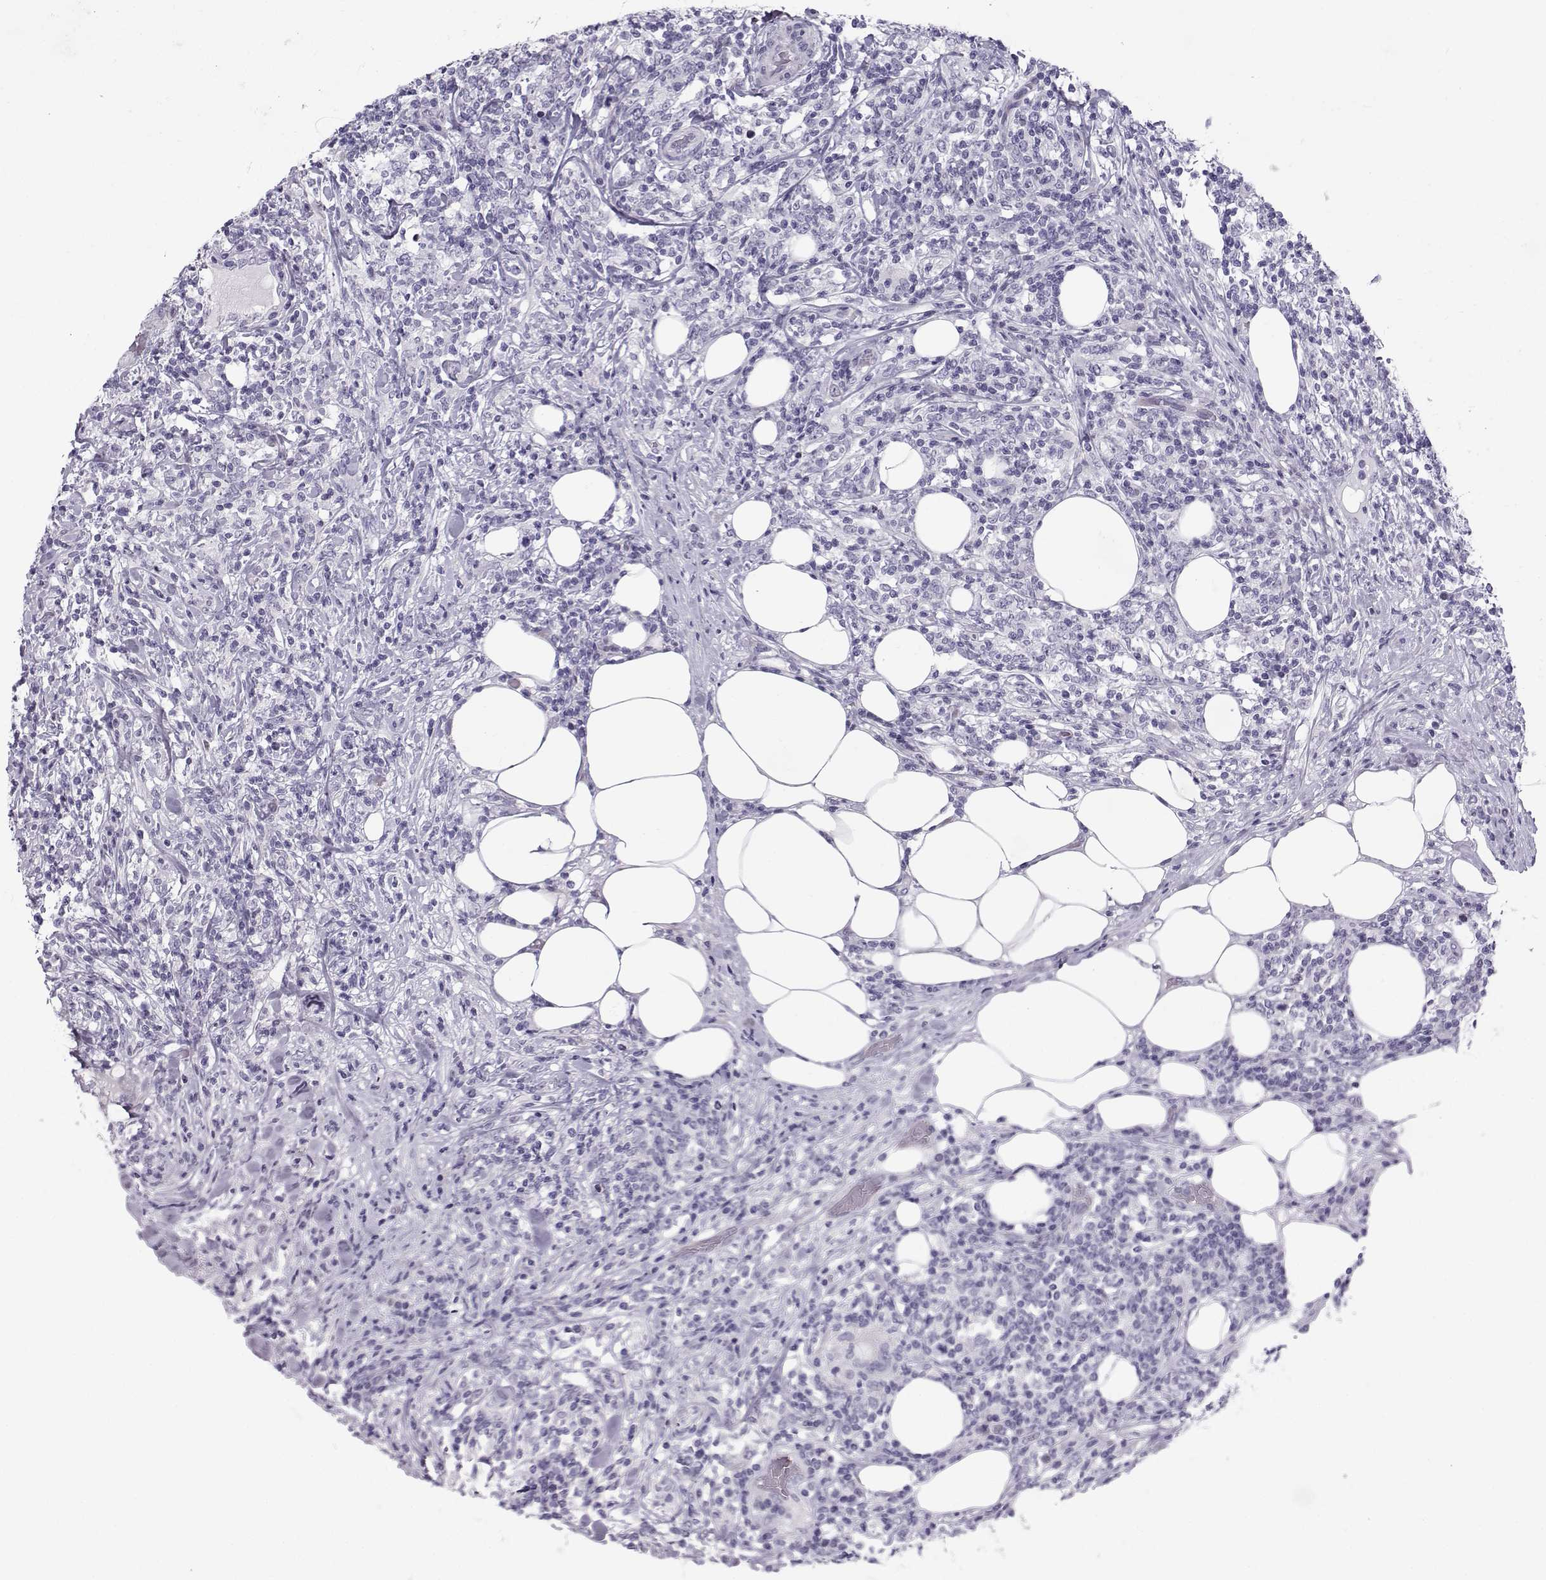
{"staining": {"intensity": "negative", "quantity": "none", "location": "none"}, "tissue": "lymphoma", "cell_type": "Tumor cells", "image_type": "cancer", "snomed": [{"axis": "morphology", "description": "Malignant lymphoma, non-Hodgkin's type, High grade"}, {"axis": "topography", "description": "Lymph node"}], "caption": "This is an immunohistochemistry micrograph of human lymphoma. There is no staining in tumor cells.", "gene": "DMRT3", "patient": {"sex": "female", "age": 84}}